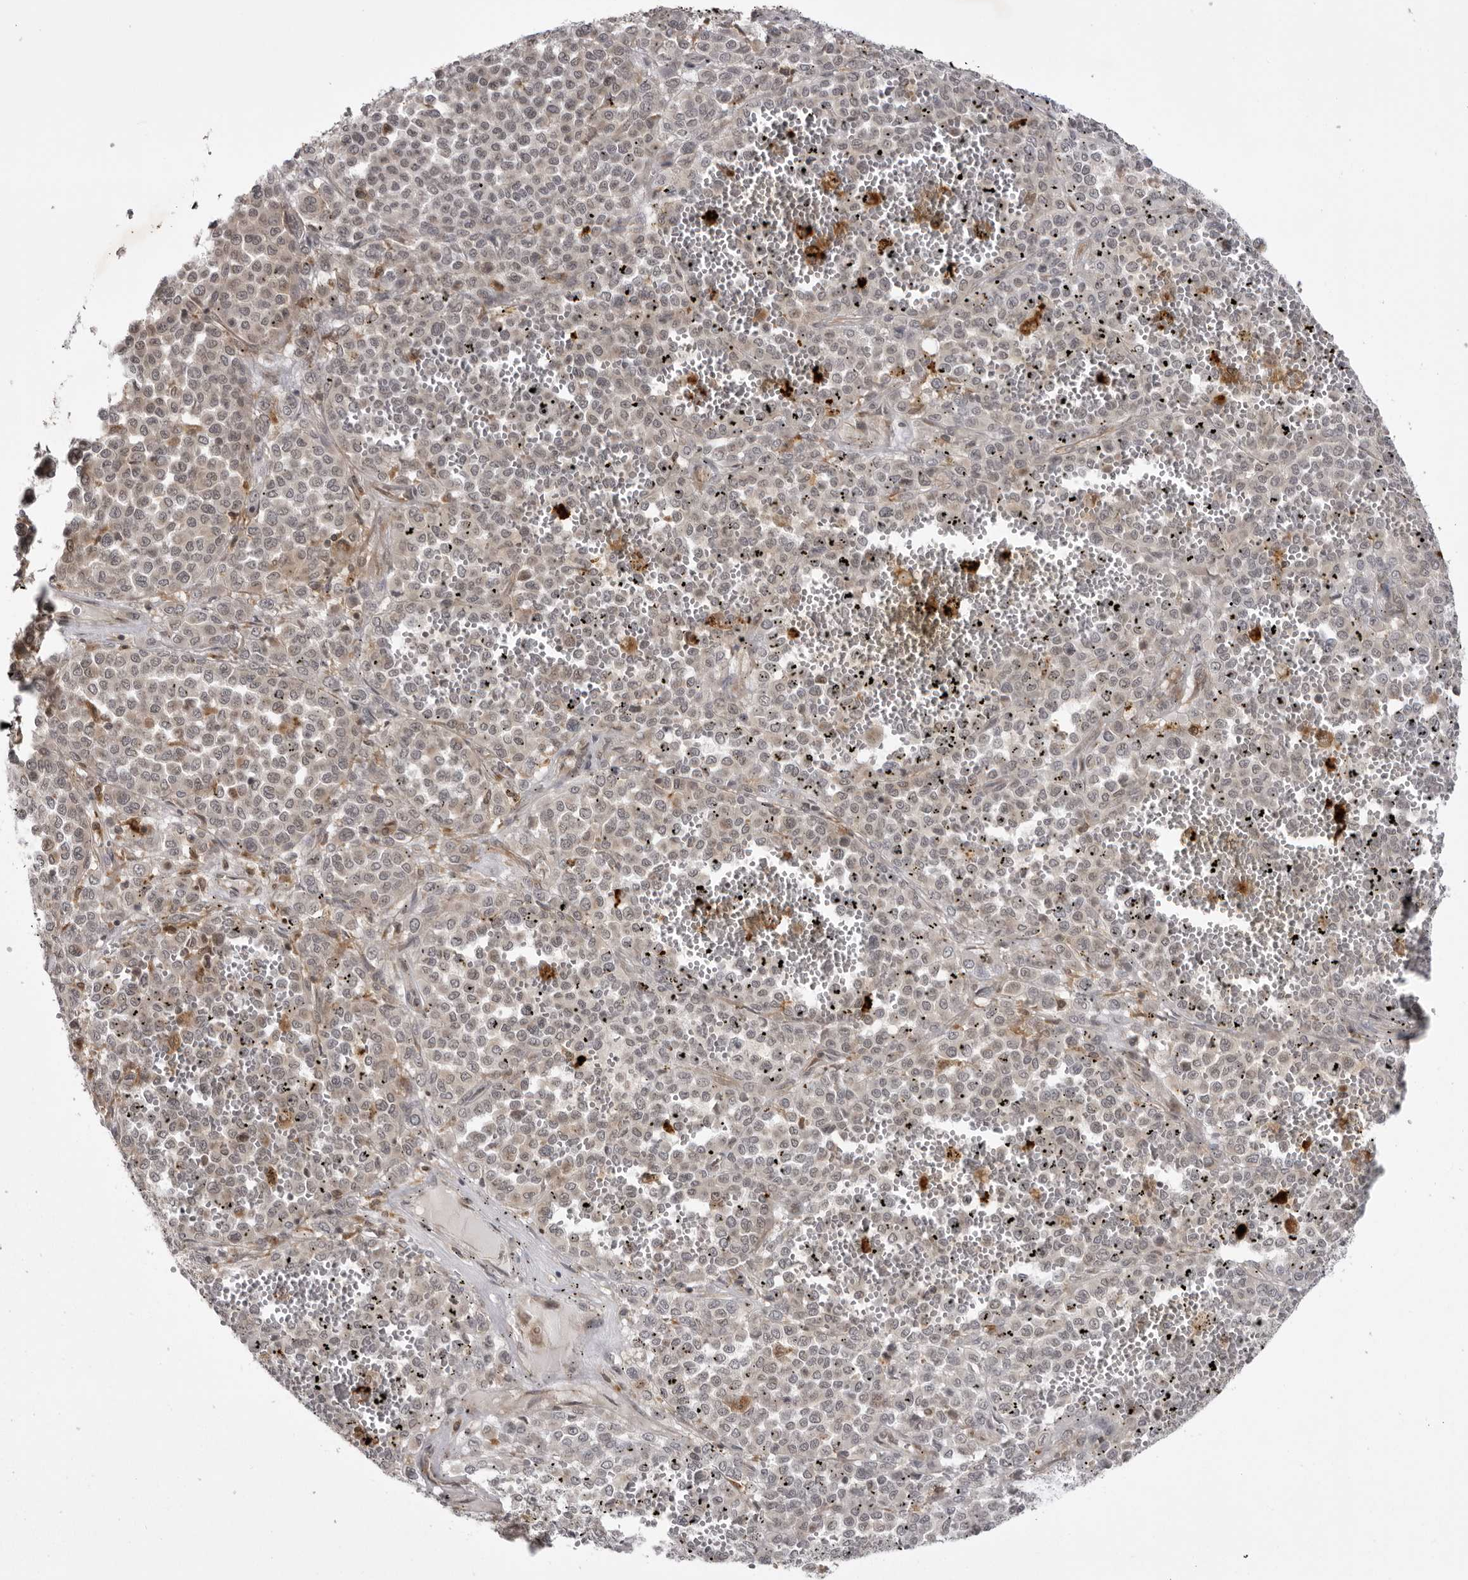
{"staining": {"intensity": "weak", "quantity": "<25%", "location": "cytoplasmic/membranous"}, "tissue": "melanoma", "cell_type": "Tumor cells", "image_type": "cancer", "snomed": [{"axis": "morphology", "description": "Malignant melanoma, Metastatic site"}, {"axis": "topography", "description": "Pancreas"}], "caption": "Tumor cells show no significant protein positivity in melanoma. Nuclei are stained in blue.", "gene": "USP43", "patient": {"sex": "female", "age": 30}}